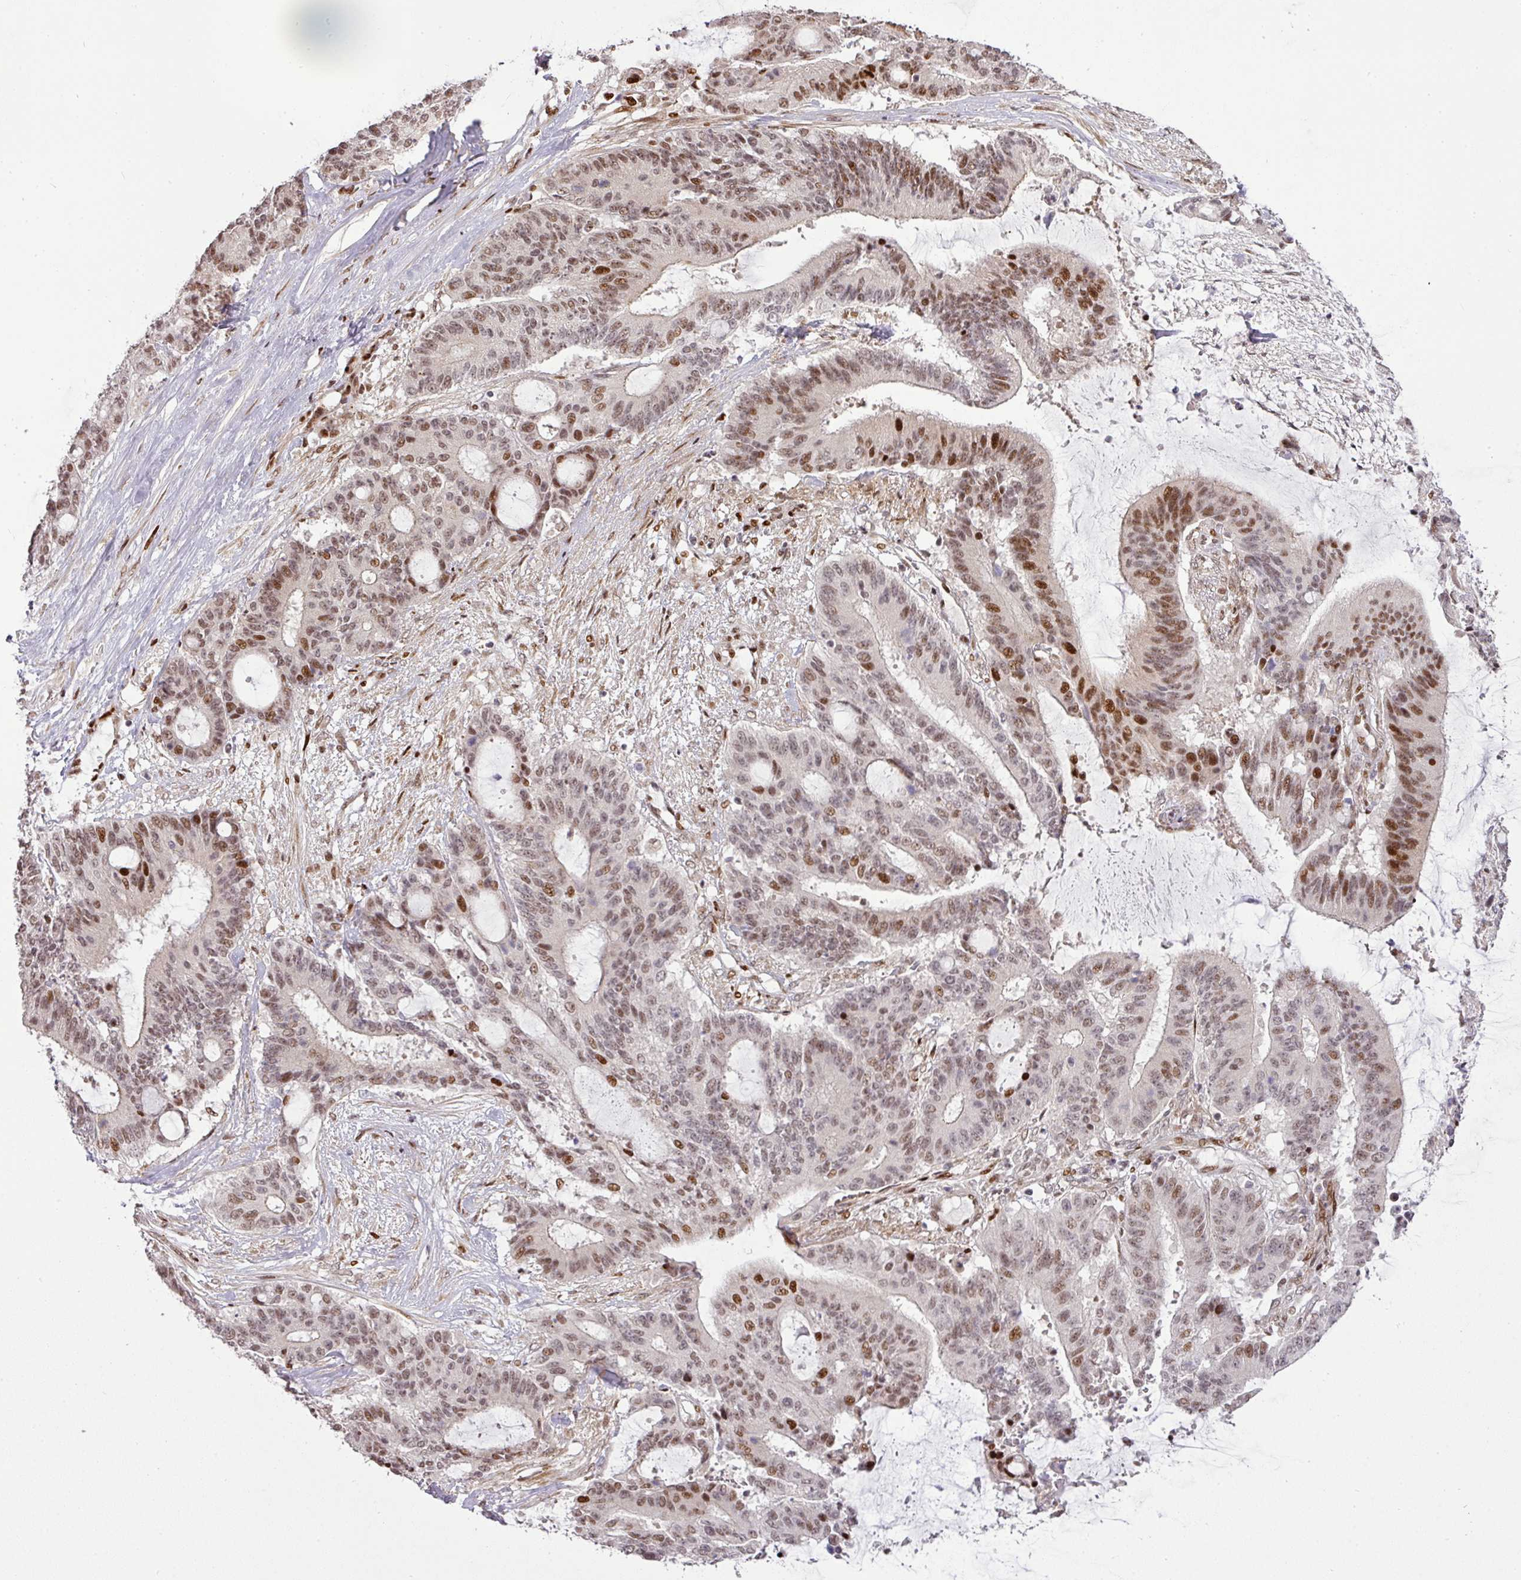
{"staining": {"intensity": "moderate", "quantity": ">75%", "location": "nuclear"}, "tissue": "liver cancer", "cell_type": "Tumor cells", "image_type": "cancer", "snomed": [{"axis": "morphology", "description": "Normal tissue, NOS"}, {"axis": "morphology", "description": "Cholangiocarcinoma"}, {"axis": "topography", "description": "Liver"}, {"axis": "topography", "description": "Peripheral nerve tissue"}], "caption": "Cholangiocarcinoma (liver) stained with DAB (3,3'-diaminobenzidine) immunohistochemistry displays medium levels of moderate nuclear positivity in approximately >75% of tumor cells.", "gene": "MYSM1", "patient": {"sex": "female", "age": 73}}